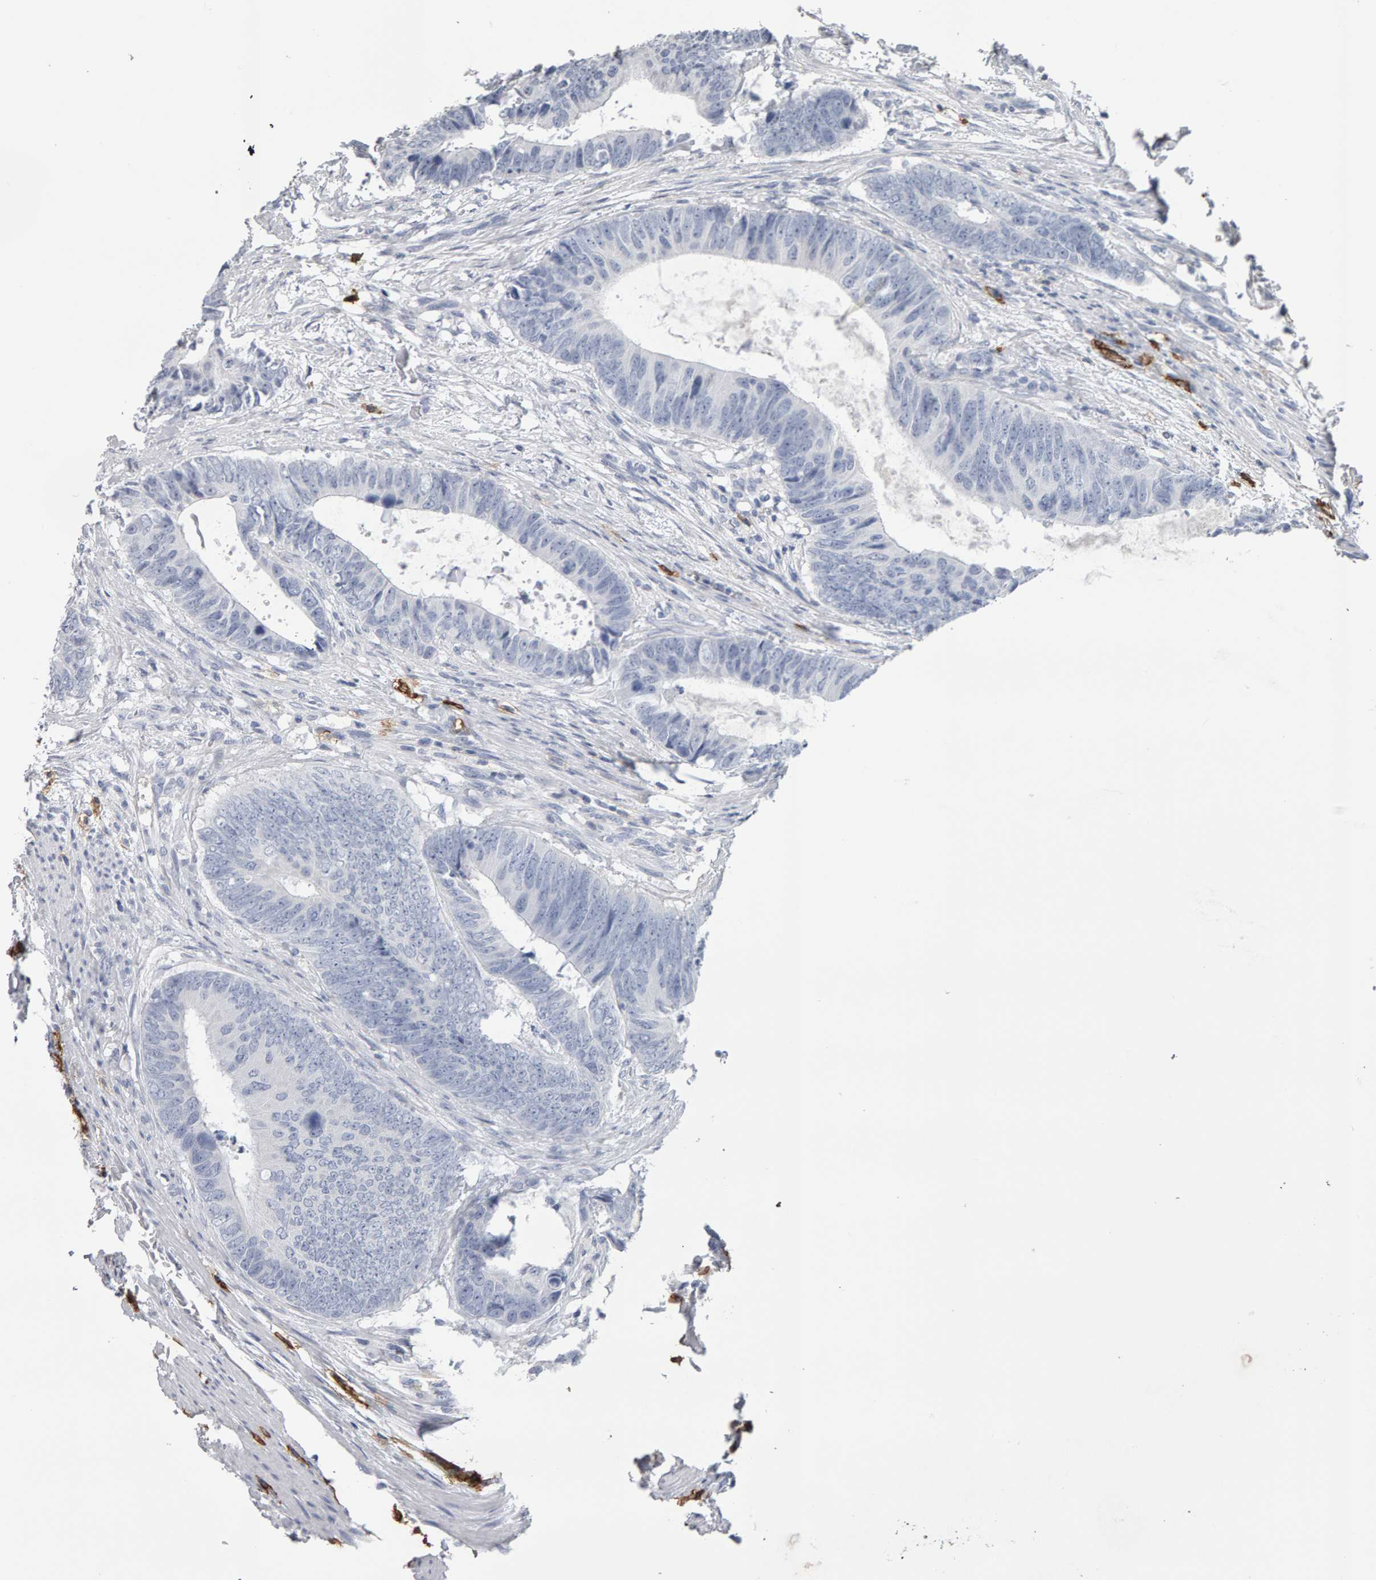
{"staining": {"intensity": "negative", "quantity": "none", "location": "none"}, "tissue": "colorectal cancer", "cell_type": "Tumor cells", "image_type": "cancer", "snomed": [{"axis": "morphology", "description": "Adenocarcinoma, NOS"}, {"axis": "topography", "description": "Colon"}], "caption": "This is an immunohistochemistry (IHC) histopathology image of adenocarcinoma (colorectal). There is no expression in tumor cells.", "gene": "CD38", "patient": {"sex": "male", "age": 56}}